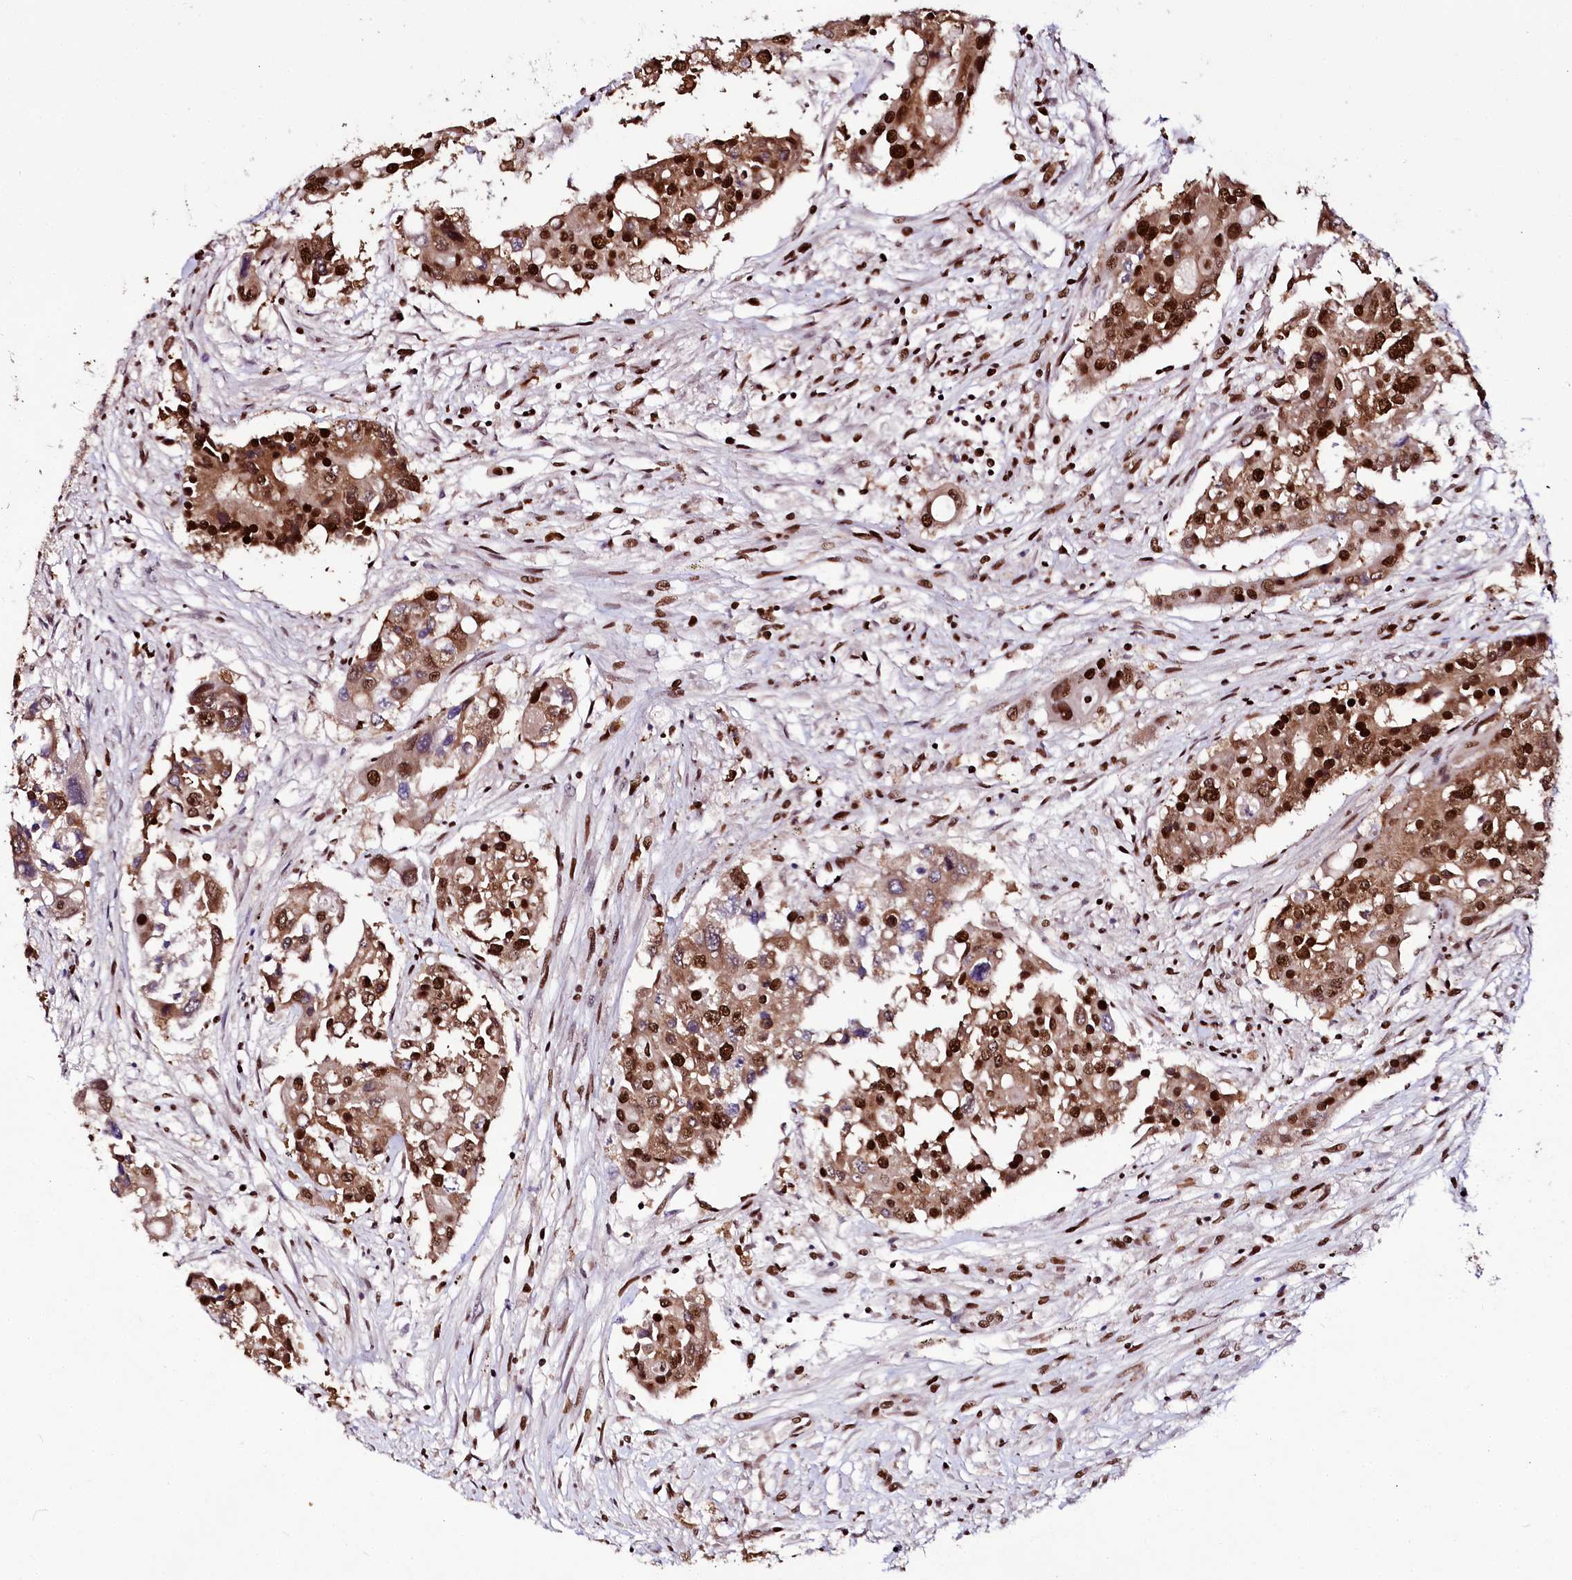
{"staining": {"intensity": "strong", "quantity": ">75%", "location": "cytoplasmic/membranous,nuclear"}, "tissue": "colorectal cancer", "cell_type": "Tumor cells", "image_type": "cancer", "snomed": [{"axis": "morphology", "description": "Adenocarcinoma, NOS"}, {"axis": "topography", "description": "Colon"}], "caption": "Immunohistochemistry (IHC) micrograph of neoplastic tissue: colorectal adenocarcinoma stained using immunohistochemistry demonstrates high levels of strong protein expression localized specifically in the cytoplasmic/membranous and nuclear of tumor cells, appearing as a cytoplasmic/membranous and nuclear brown color.", "gene": "SMARCE1", "patient": {"sex": "male", "age": 77}}